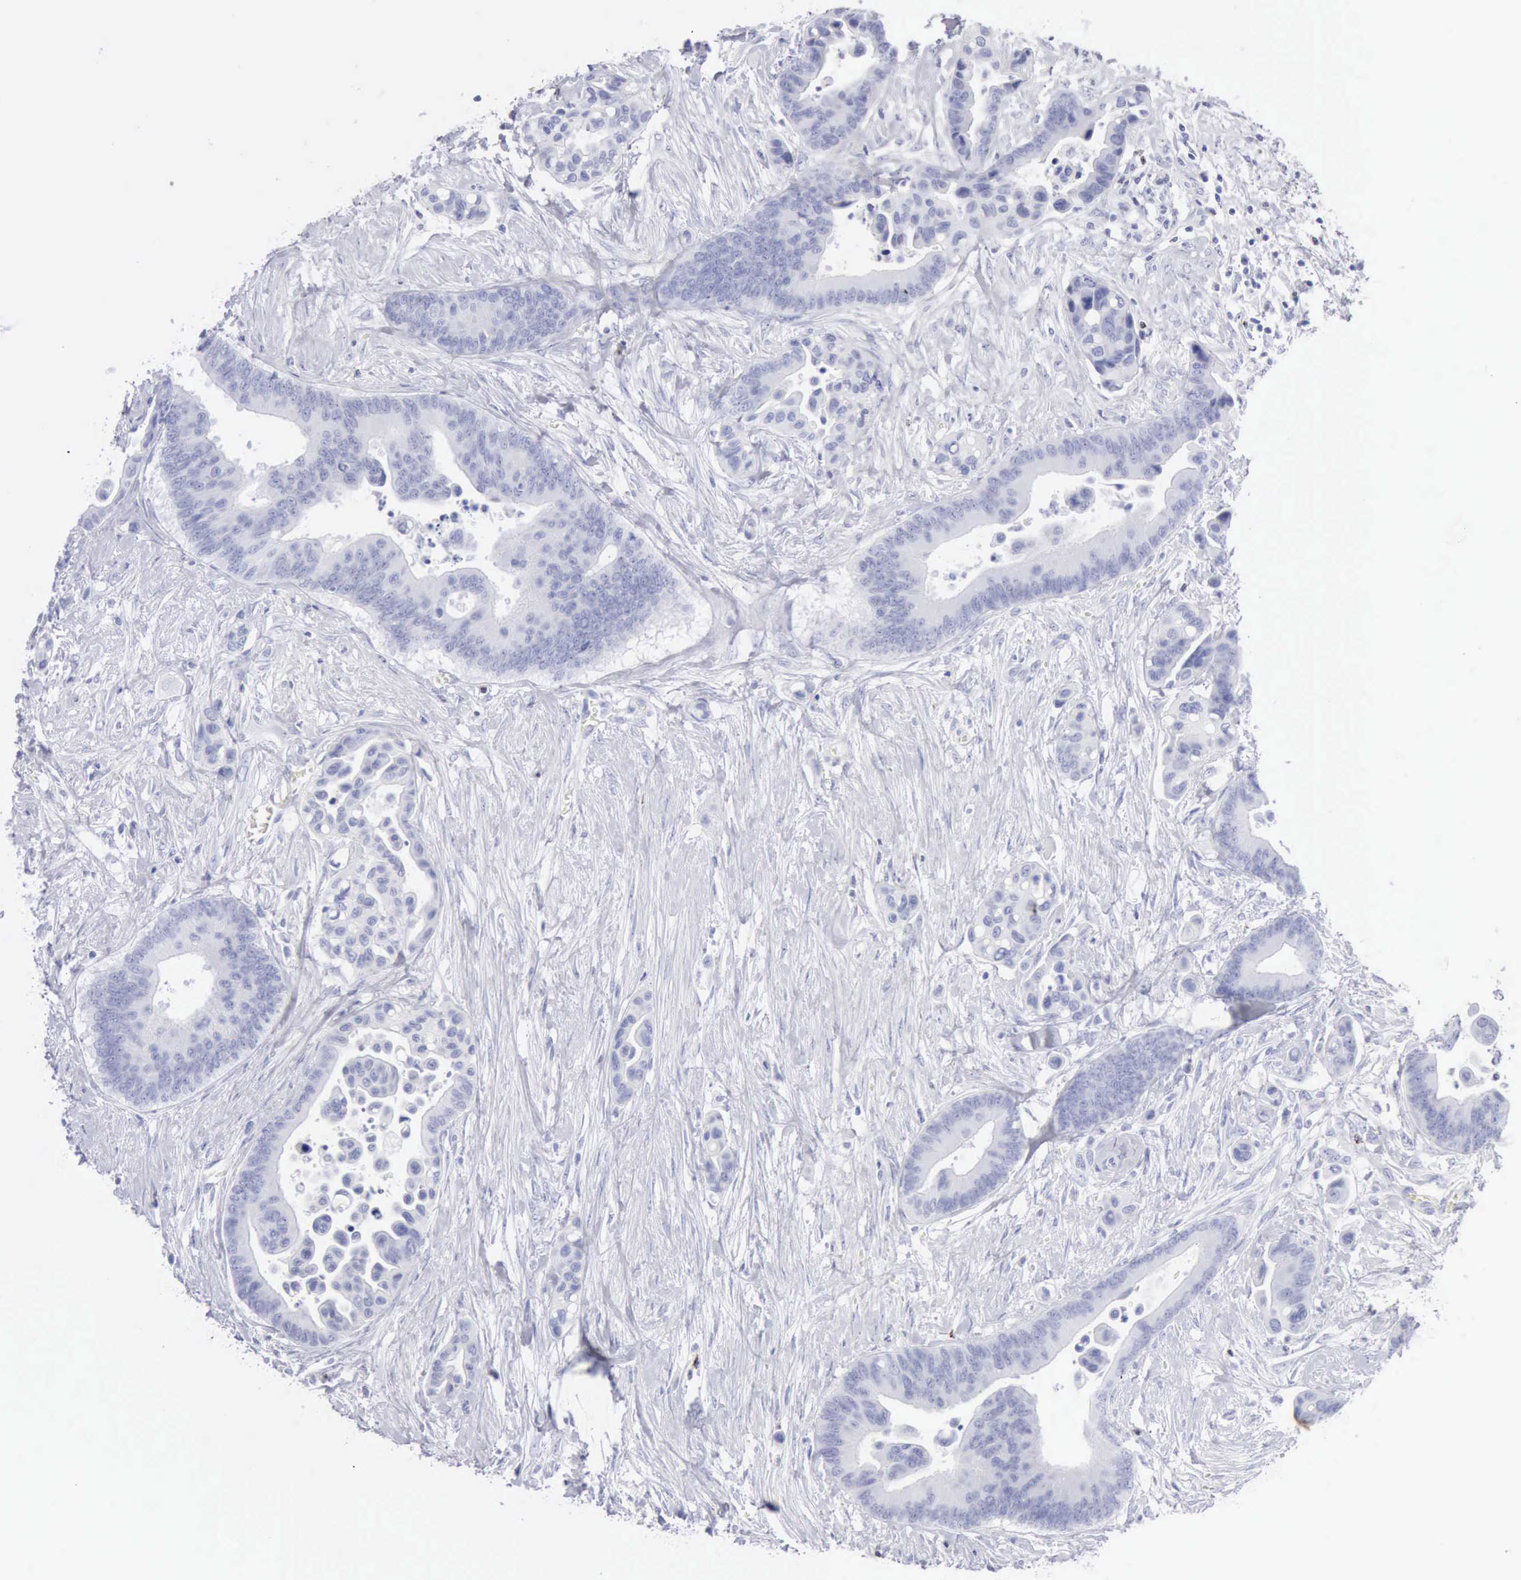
{"staining": {"intensity": "negative", "quantity": "none", "location": "none"}, "tissue": "colorectal cancer", "cell_type": "Tumor cells", "image_type": "cancer", "snomed": [{"axis": "morphology", "description": "Adenocarcinoma, NOS"}, {"axis": "topography", "description": "Colon"}], "caption": "DAB immunohistochemical staining of adenocarcinoma (colorectal) shows no significant positivity in tumor cells.", "gene": "GZMB", "patient": {"sex": "male", "age": 82}}